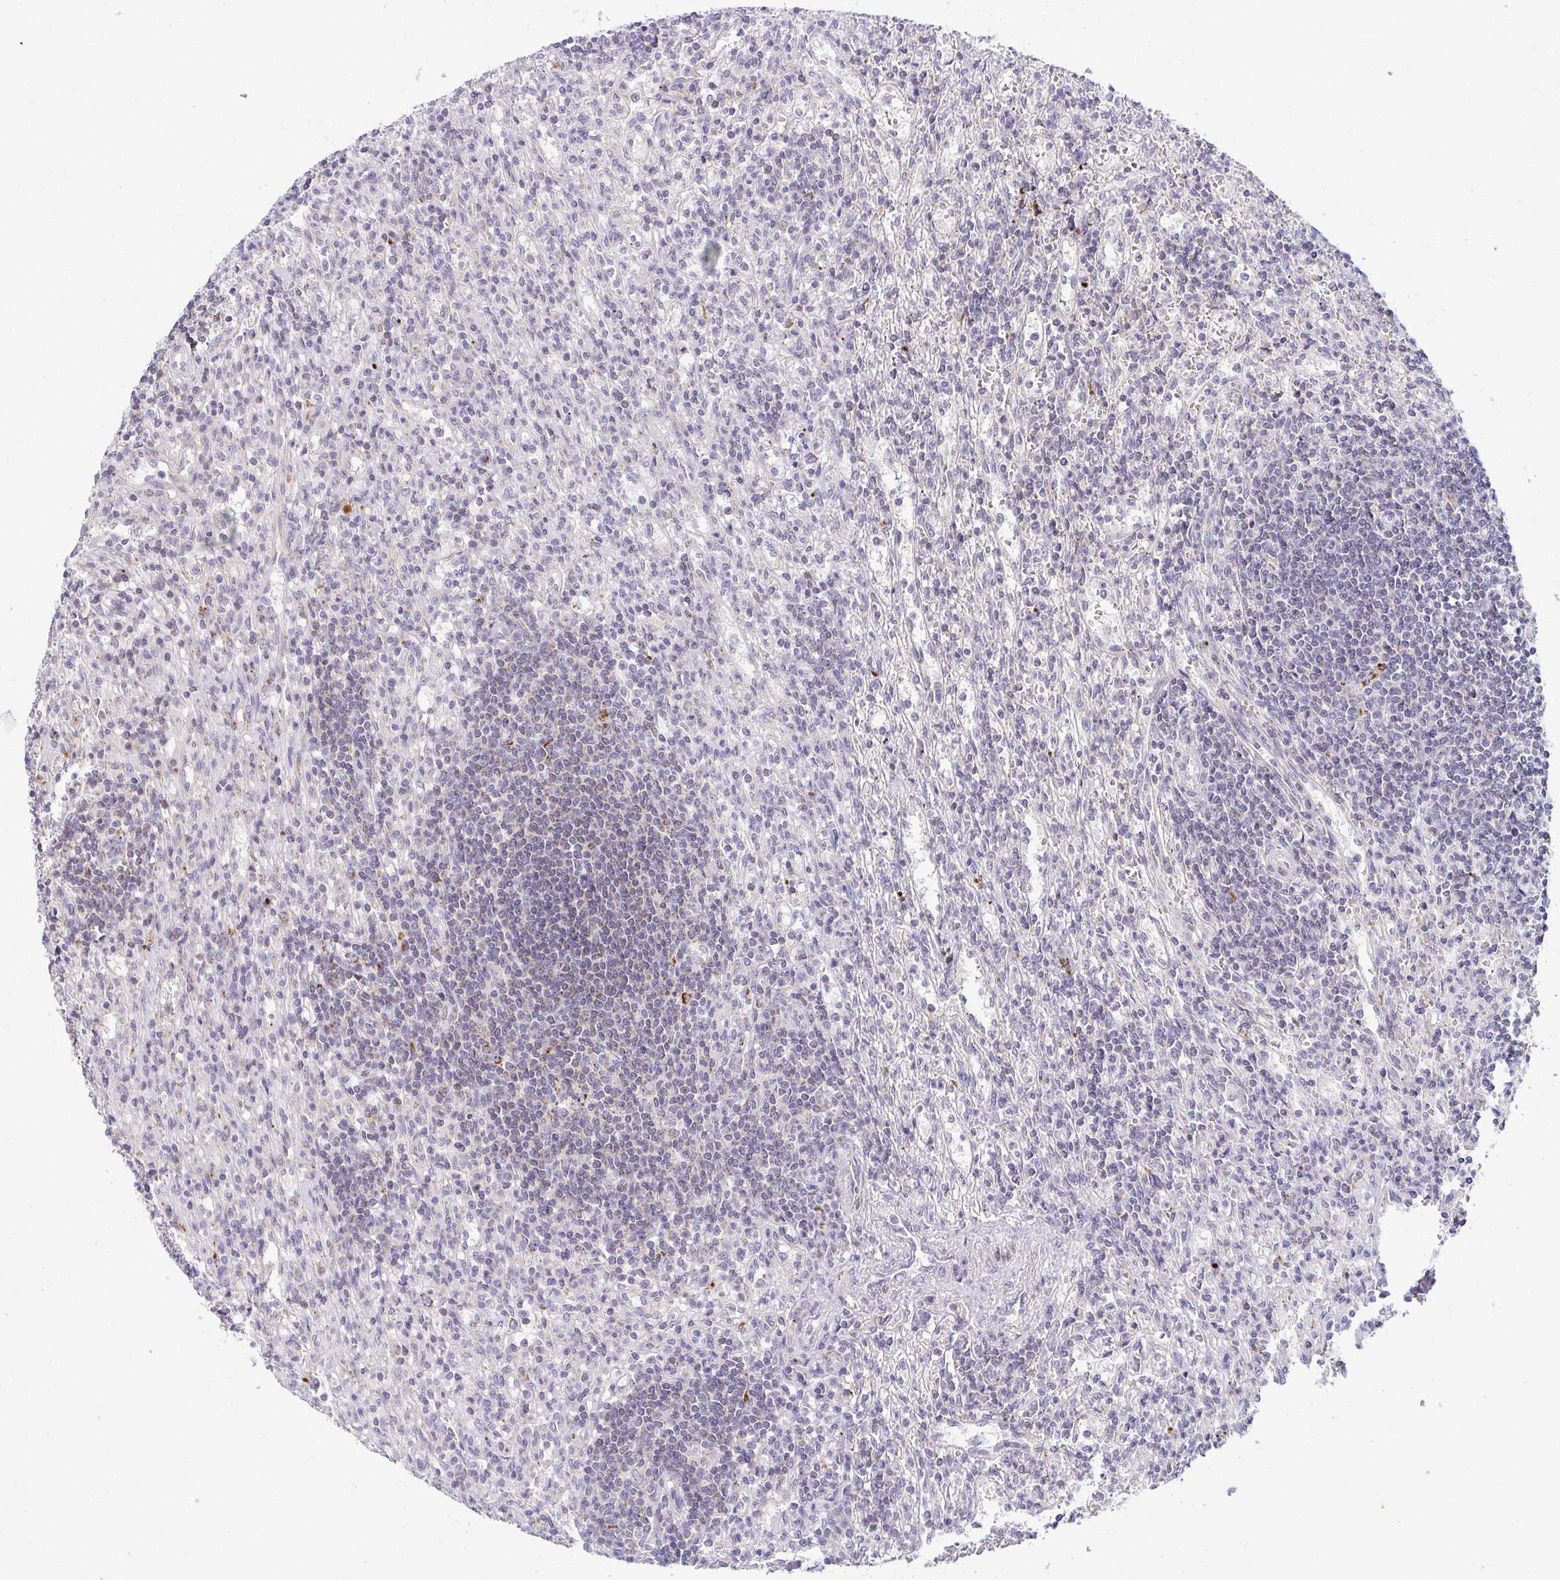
{"staining": {"intensity": "negative", "quantity": "none", "location": "none"}, "tissue": "lymphoma", "cell_type": "Tumor cells", "image_type": "cancer", "snomed": [{"axis": "morphology", "description": "Malignant lymphoma, non-Hodgkin's type, Low grade"}, {"axis": "topography", "description": "Spleen"}], "caption": "This is a histopathology image of immunohistochemistry (IHC) staining of lymphoma, which shows no staining in tumor cells.", "gene": "EXOC5", "patient": {"sex": "male", "age": 76}}